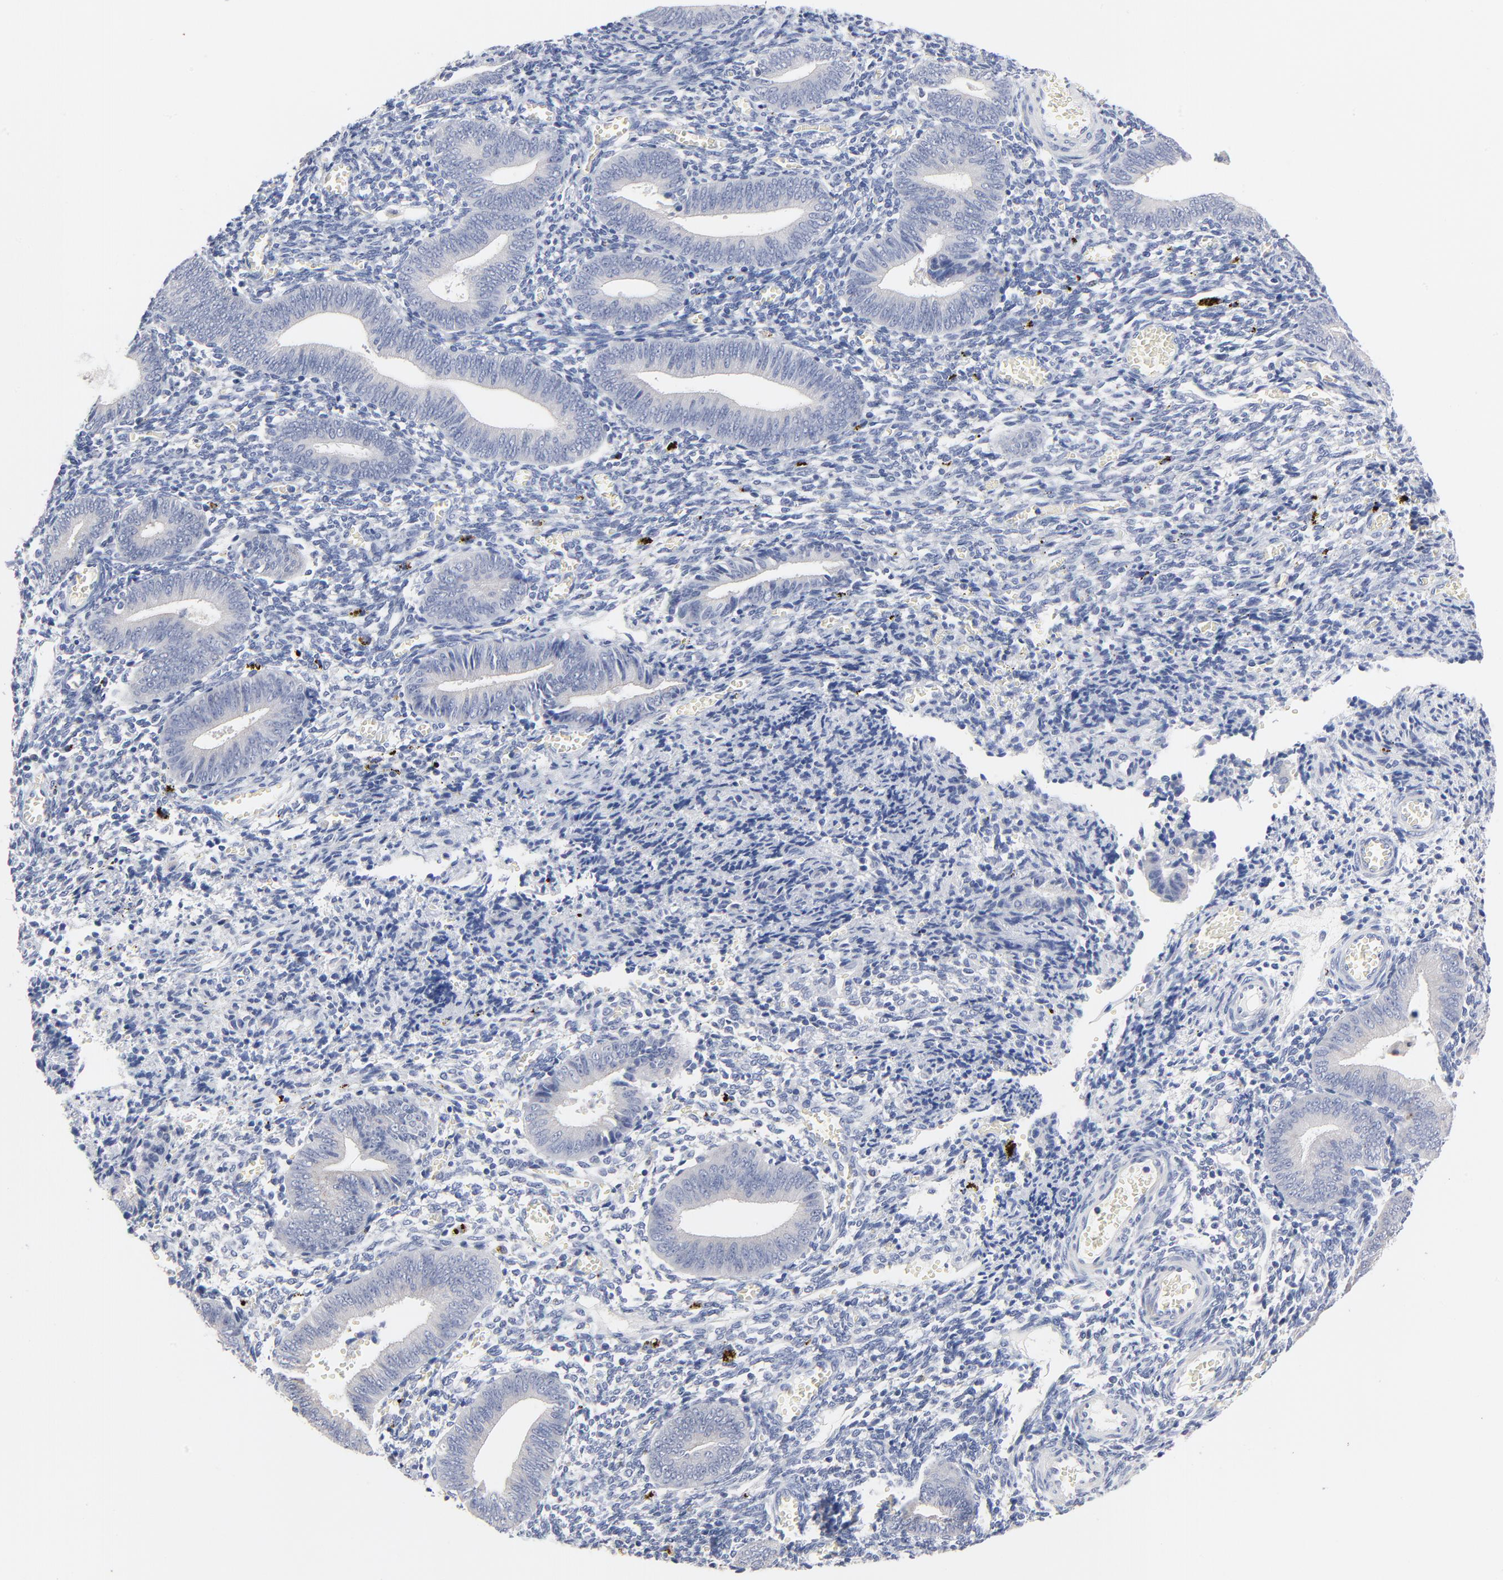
{"staining": {"intensity": "negative", "quantity": "none", "location": "none"}, "tissue": "endometrium", "cell_type": "Cells in endometrial stroma", "image_type": "normal", "snomed": [{"axis": "morphology", "description": "Normal tissue, NOS"}, {"axis": "topography", "description": "Uterus"}, {"axis": "topography", "description": "Endometrium"}], "caption": "IHC image of unremarkable endometrium: endometrium stained with DAB displays no significant protein staining in cells in endometrial stroma. (Brightfield microscopy of DAB immunohistochemistry (IHC) at high magnification).", "gene": "AADAC", "patient": {"sex": "female", "age": 33}}